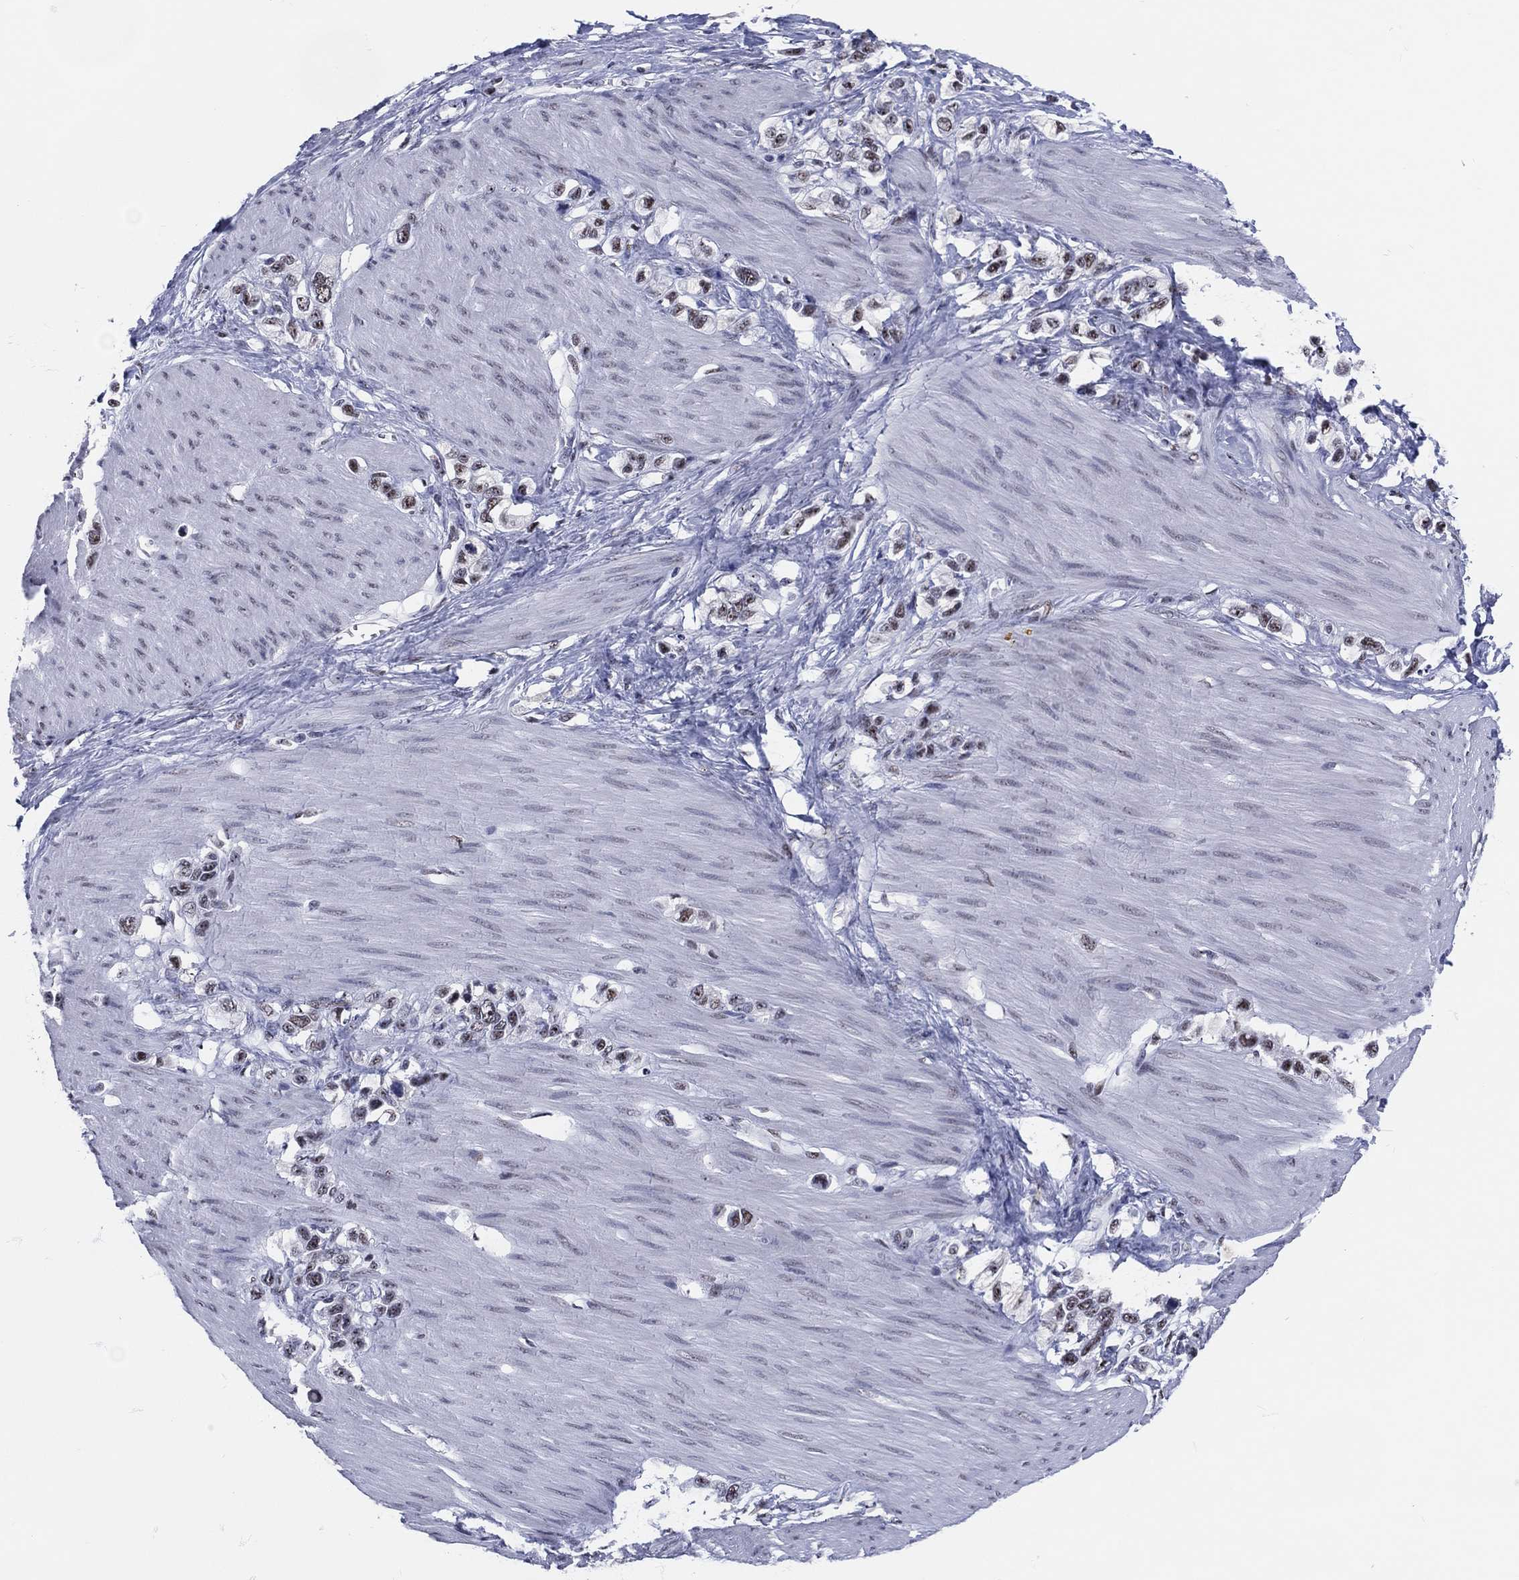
{"staining": {"intensity": "weak", "quantity": "<25%", "location": "nuclear"}, "tissue": "stomach cancer", "cell_type": "Tumor cells", "image_type": "cancer", "snomed": [{"axis": "morphology", "description": "Normal tissue, NOS"}, {"axis": "morphology", "description": "Adenocarcinoma, NOS"}, {"axis": "morphology", "description": "Adenocarcinoma, High grade"}, {"axis": "topography", "description": "Stomach, upper"}, {"axis": "topography", "description": "Stomach"}], "caption": "Micrograph shows no significant protein staining in tumor cells of adenocarcinoma (high-grade) (stomach).", "gene": "MAPK8IP1", "patient": {"sex": "female", "age": 65}}